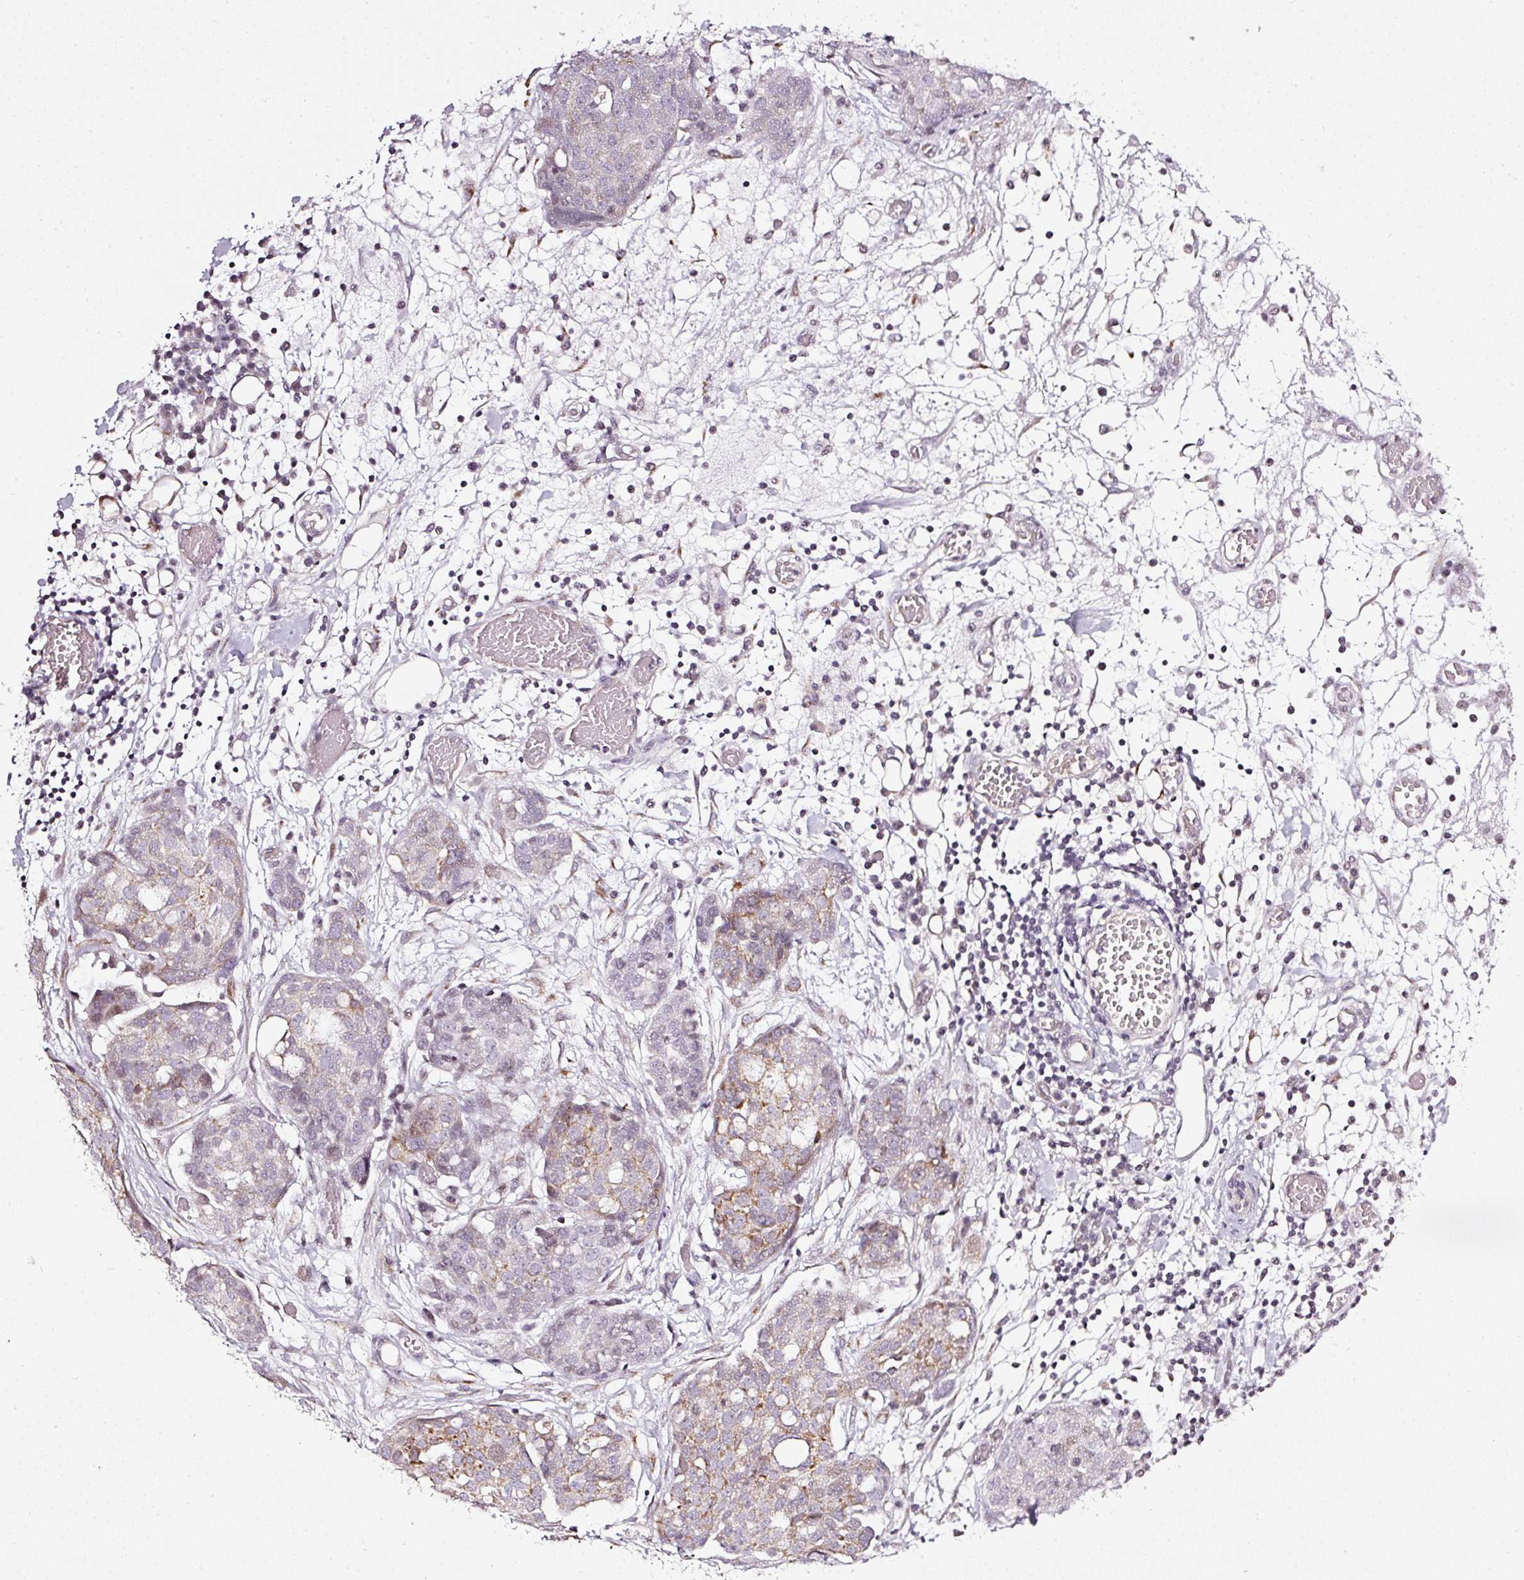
{"staining": {"intensity": "moderate", "quantity": "<25%", "location": "cytoplasmic/membranous"}, "tissue": "ovarian cancer", "cell_type": "Tumor cells", "image_type": "cancer", "snomed": [{"axis": "morphology", "description": "Cystadenocarcinoma, serous, NOS"}, {"axis": "topography", "description": "Soft tissue"}, {"axis": "topography", "description": "Ovary"}], "caption": "Immunohistochemical staining of human serous cystadenocarcinoma (ovarian) demonstrates low levels of moderate cytoplasmic/membranous protein positivity in about <25% of tumor cells.", "gene": "NRDE2", "patient": {"sex": "female", "age": 57}}